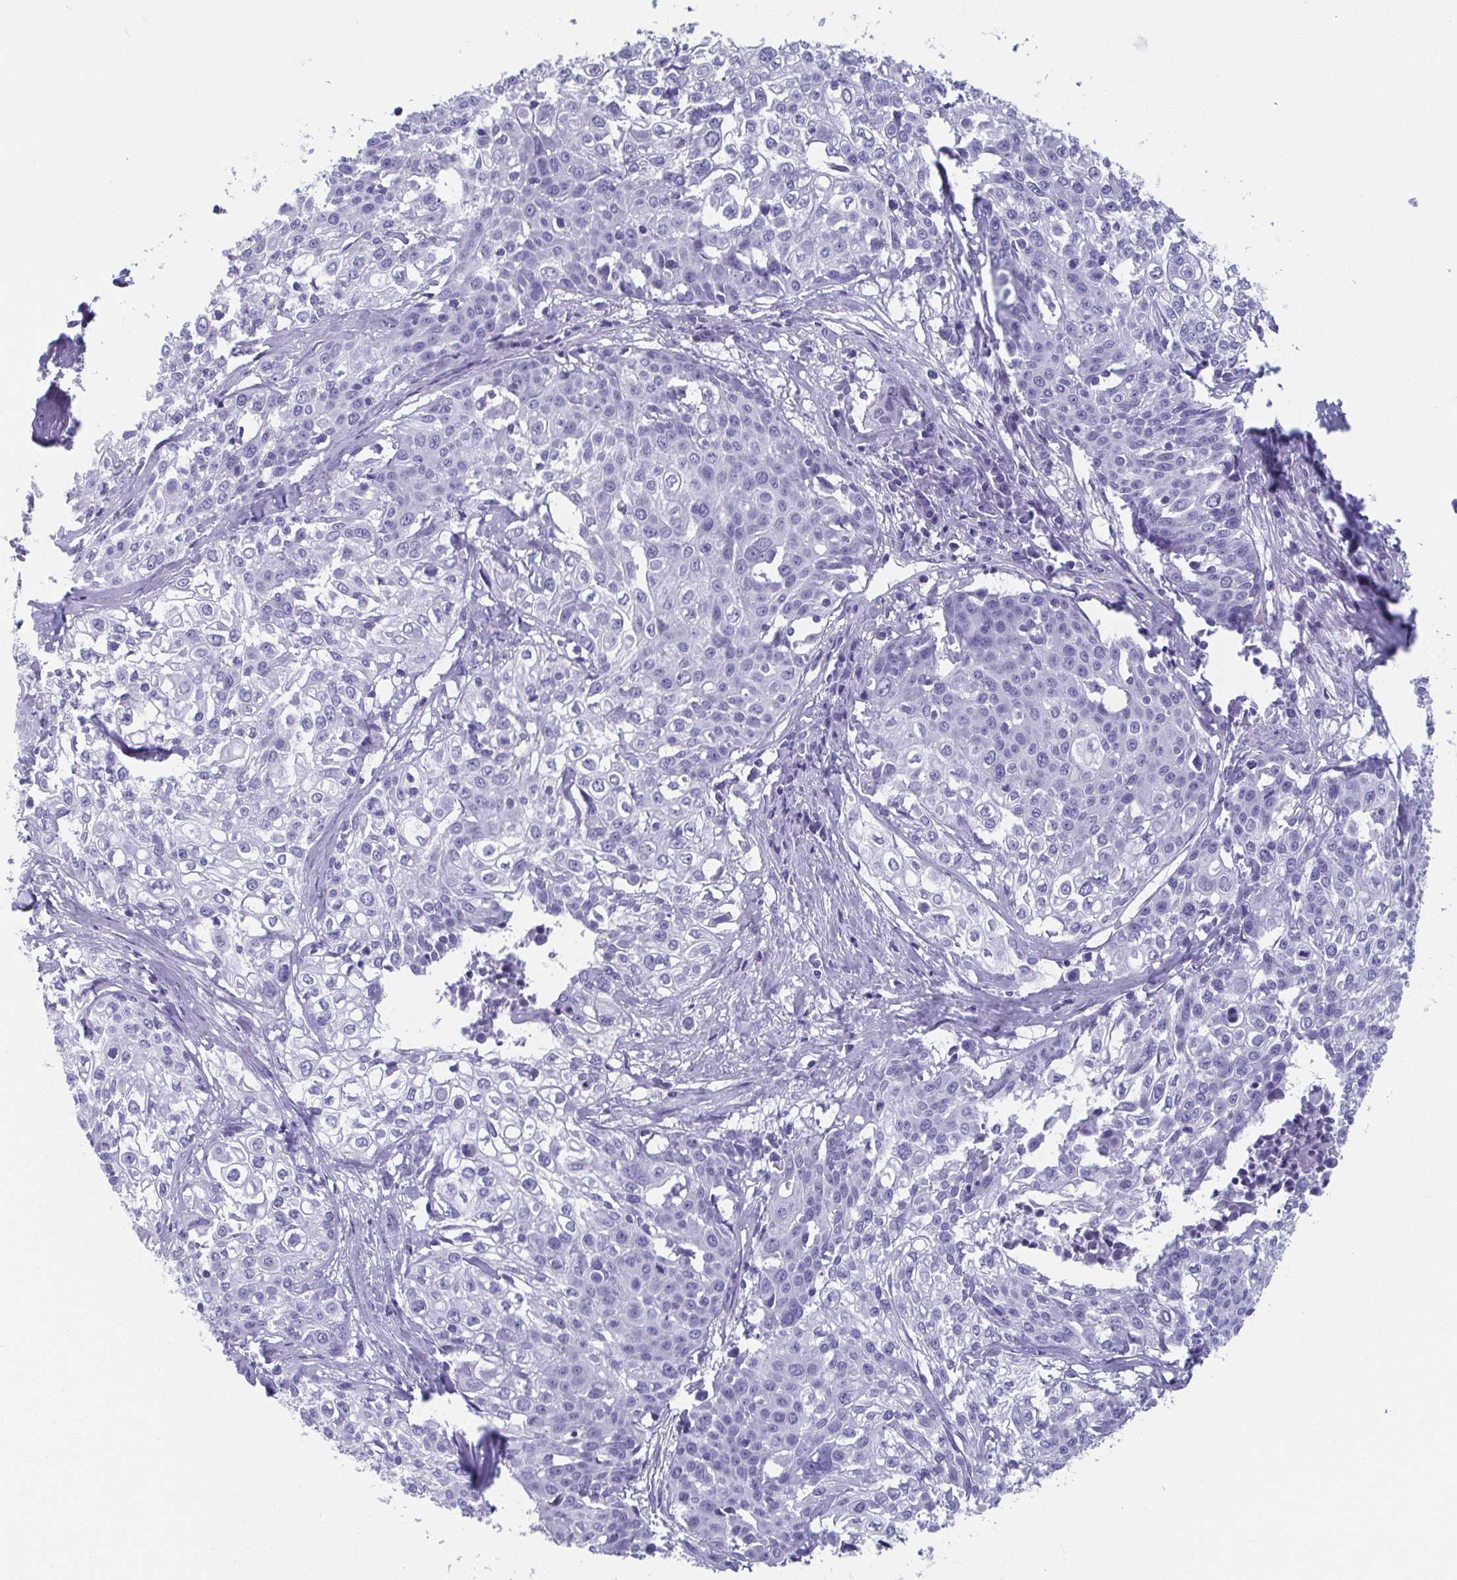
{"staining": {"intensity": "negative", "quantity": "none", "location": "none"}, "tissue": "cervical cancer", "cell_type": "Tumor cells", "image_type": "cancer", "snomed": [{"axis": "morphology", "description": "Squamous cell carcinoma, NOS"}, {"axis": "topography", "description": "Cervix"}], "caption": "A histopathology image of human squamous cell carcinoma (cervical) is negative for staining in tumor cells.", "gene": "GHRL", "patient": {"sex": "female", "age": 39}}